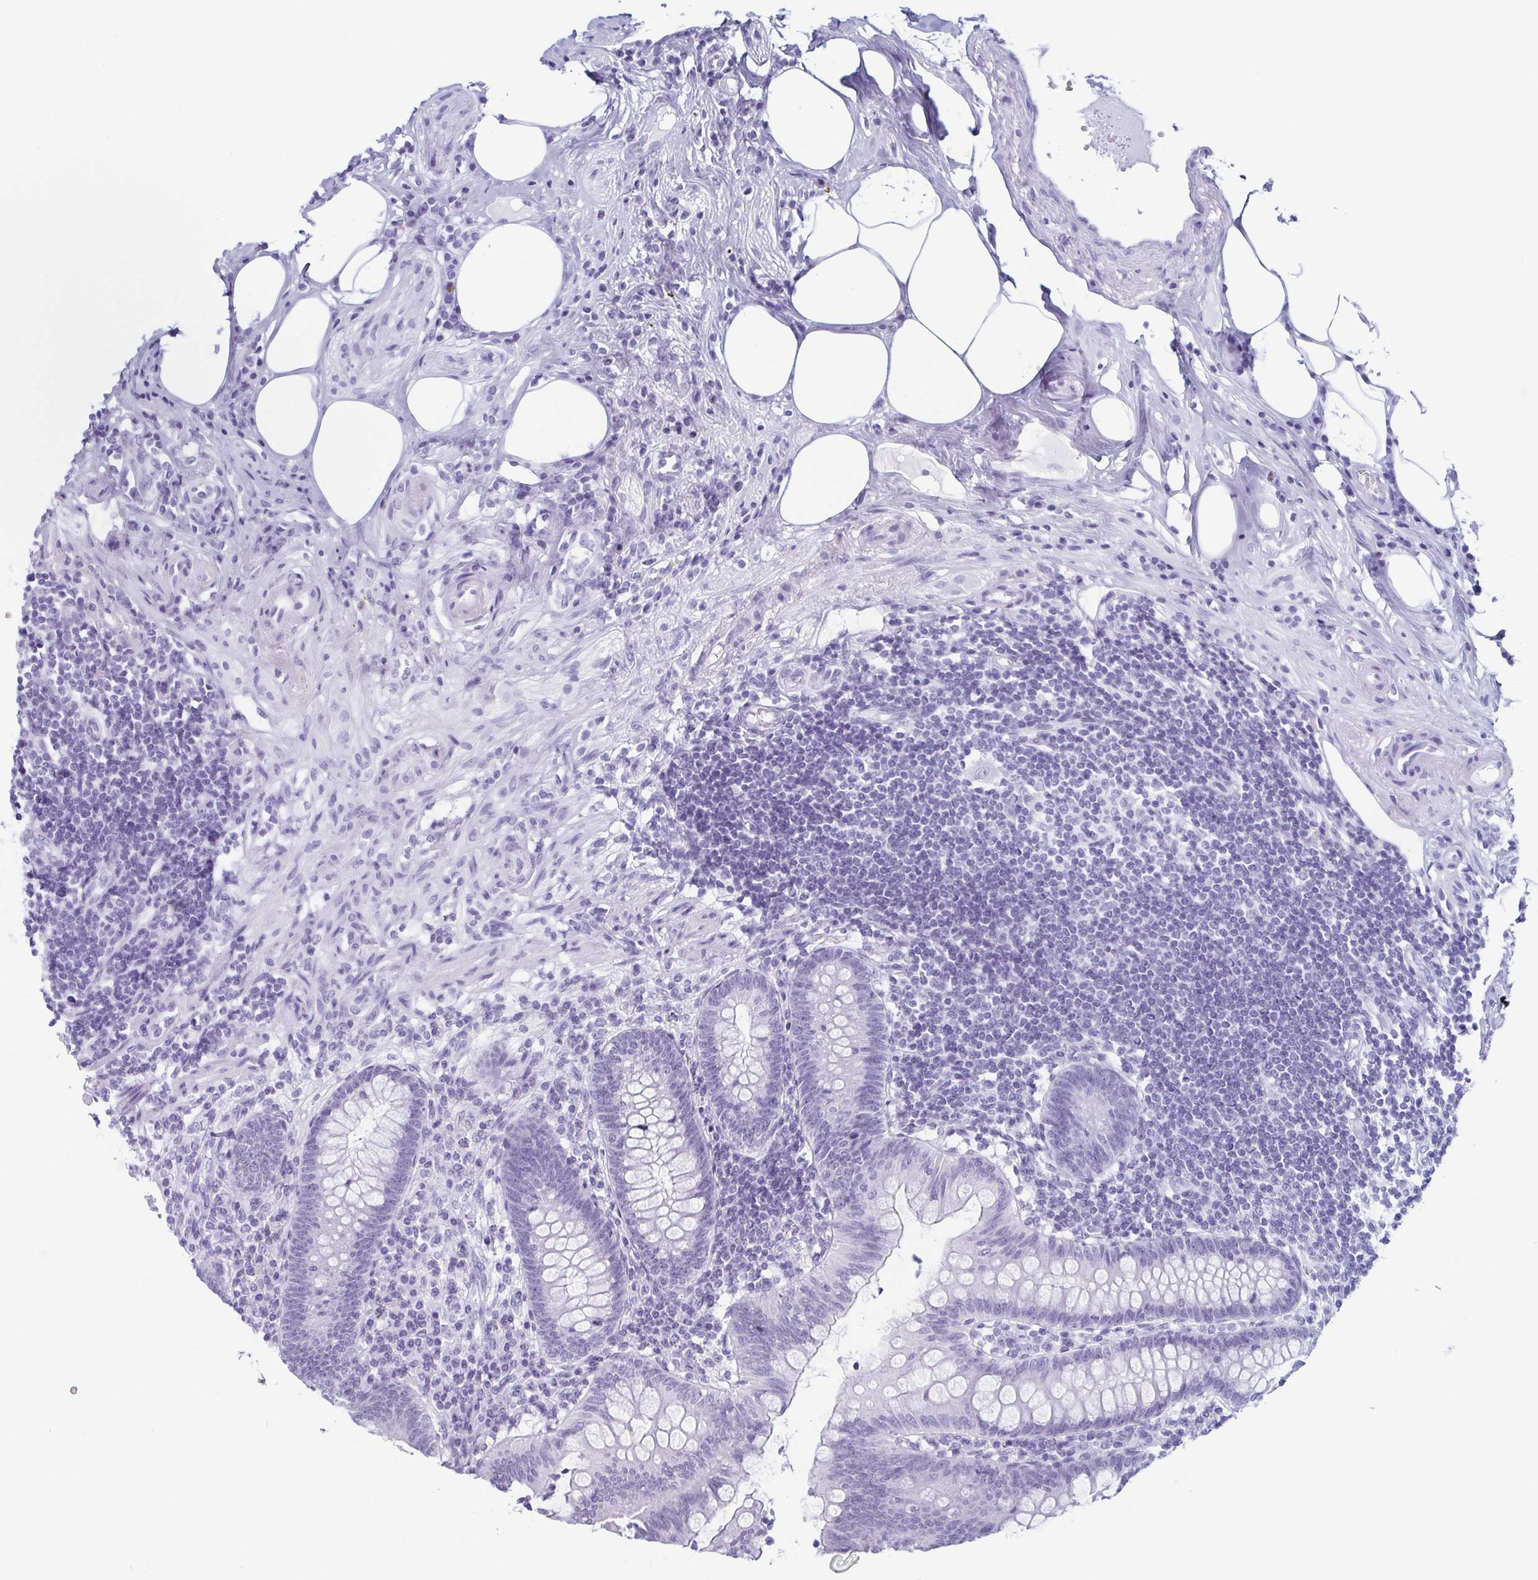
{"staining": {"intensity": "negative", "quantity": "none", "location": "none"}, "tissue": "appendix", "cell_type": "Glandular cells", "image_type": "normal", "snomed": [{"axis": "morphology", "description": "Normal tissue, NOS"}, {"axis": "topography", "description": "Appendix"}], "caption": "Image shows no significant protein positivity in glandular cells of normal appendix.", "gene": "ENKUR", "patient": {"sex": "female", "age": 57}}